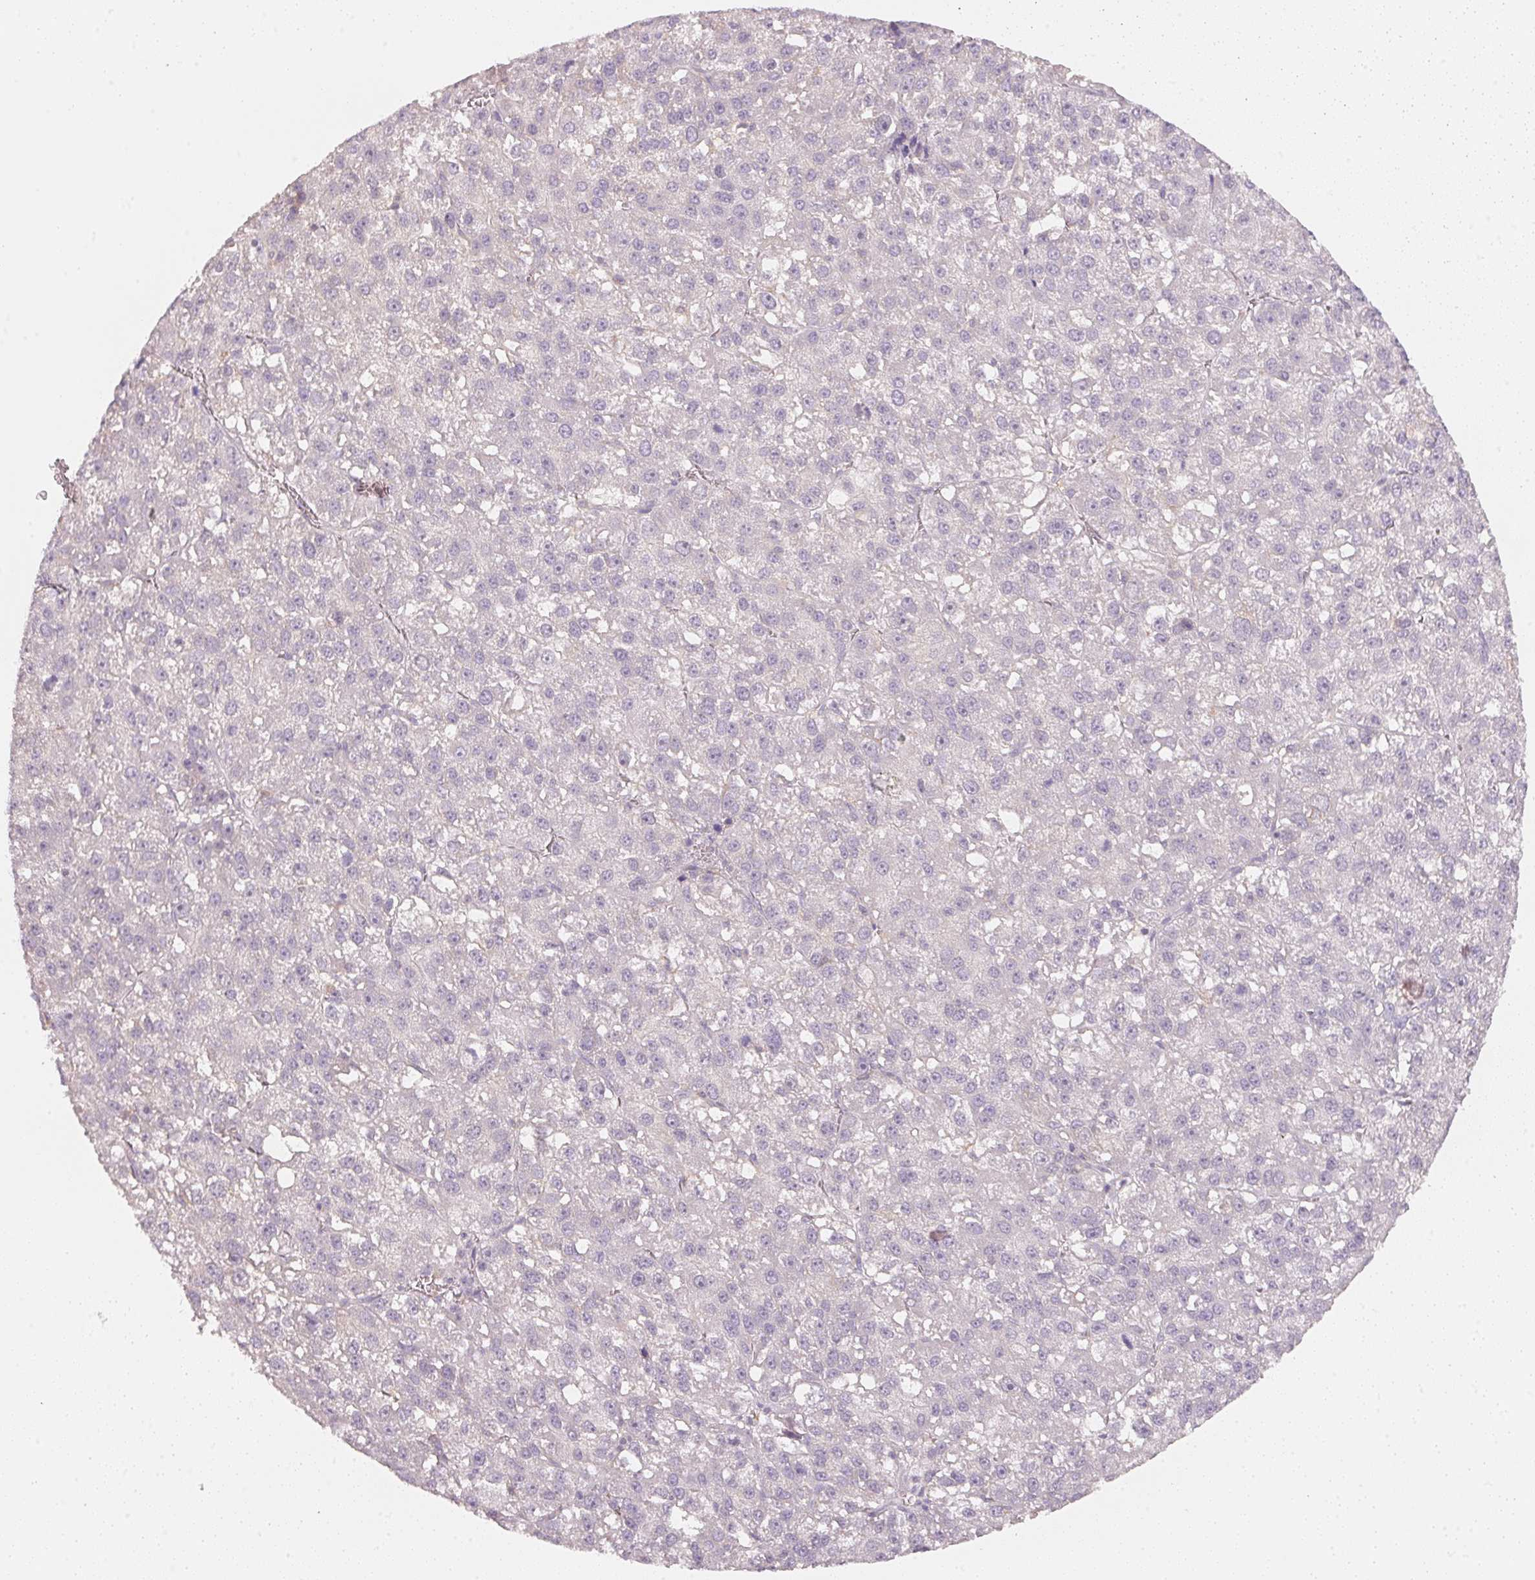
{"staining": {"intensity": "negative", "quantity": "none", "location": "none"}, "tissue": "liver cancer", "cell_type": "Tumor cells", "image_type": "cancer", "snomed": [{"axis": "morphology", "description": "Carcinoma, Hepatocellular, NOS"}, {"axis": "topography", "description": "Liver"}], "caption": "An immunohistochemistry (IHC) photomicrograph of hepatocellular carcinoma (liver) is shown. There is no staining in tumor cells of hepatocellular carcinoma (liver).", "gene": "CFAP276", "patient": {"sex": "female", "age": 70}}